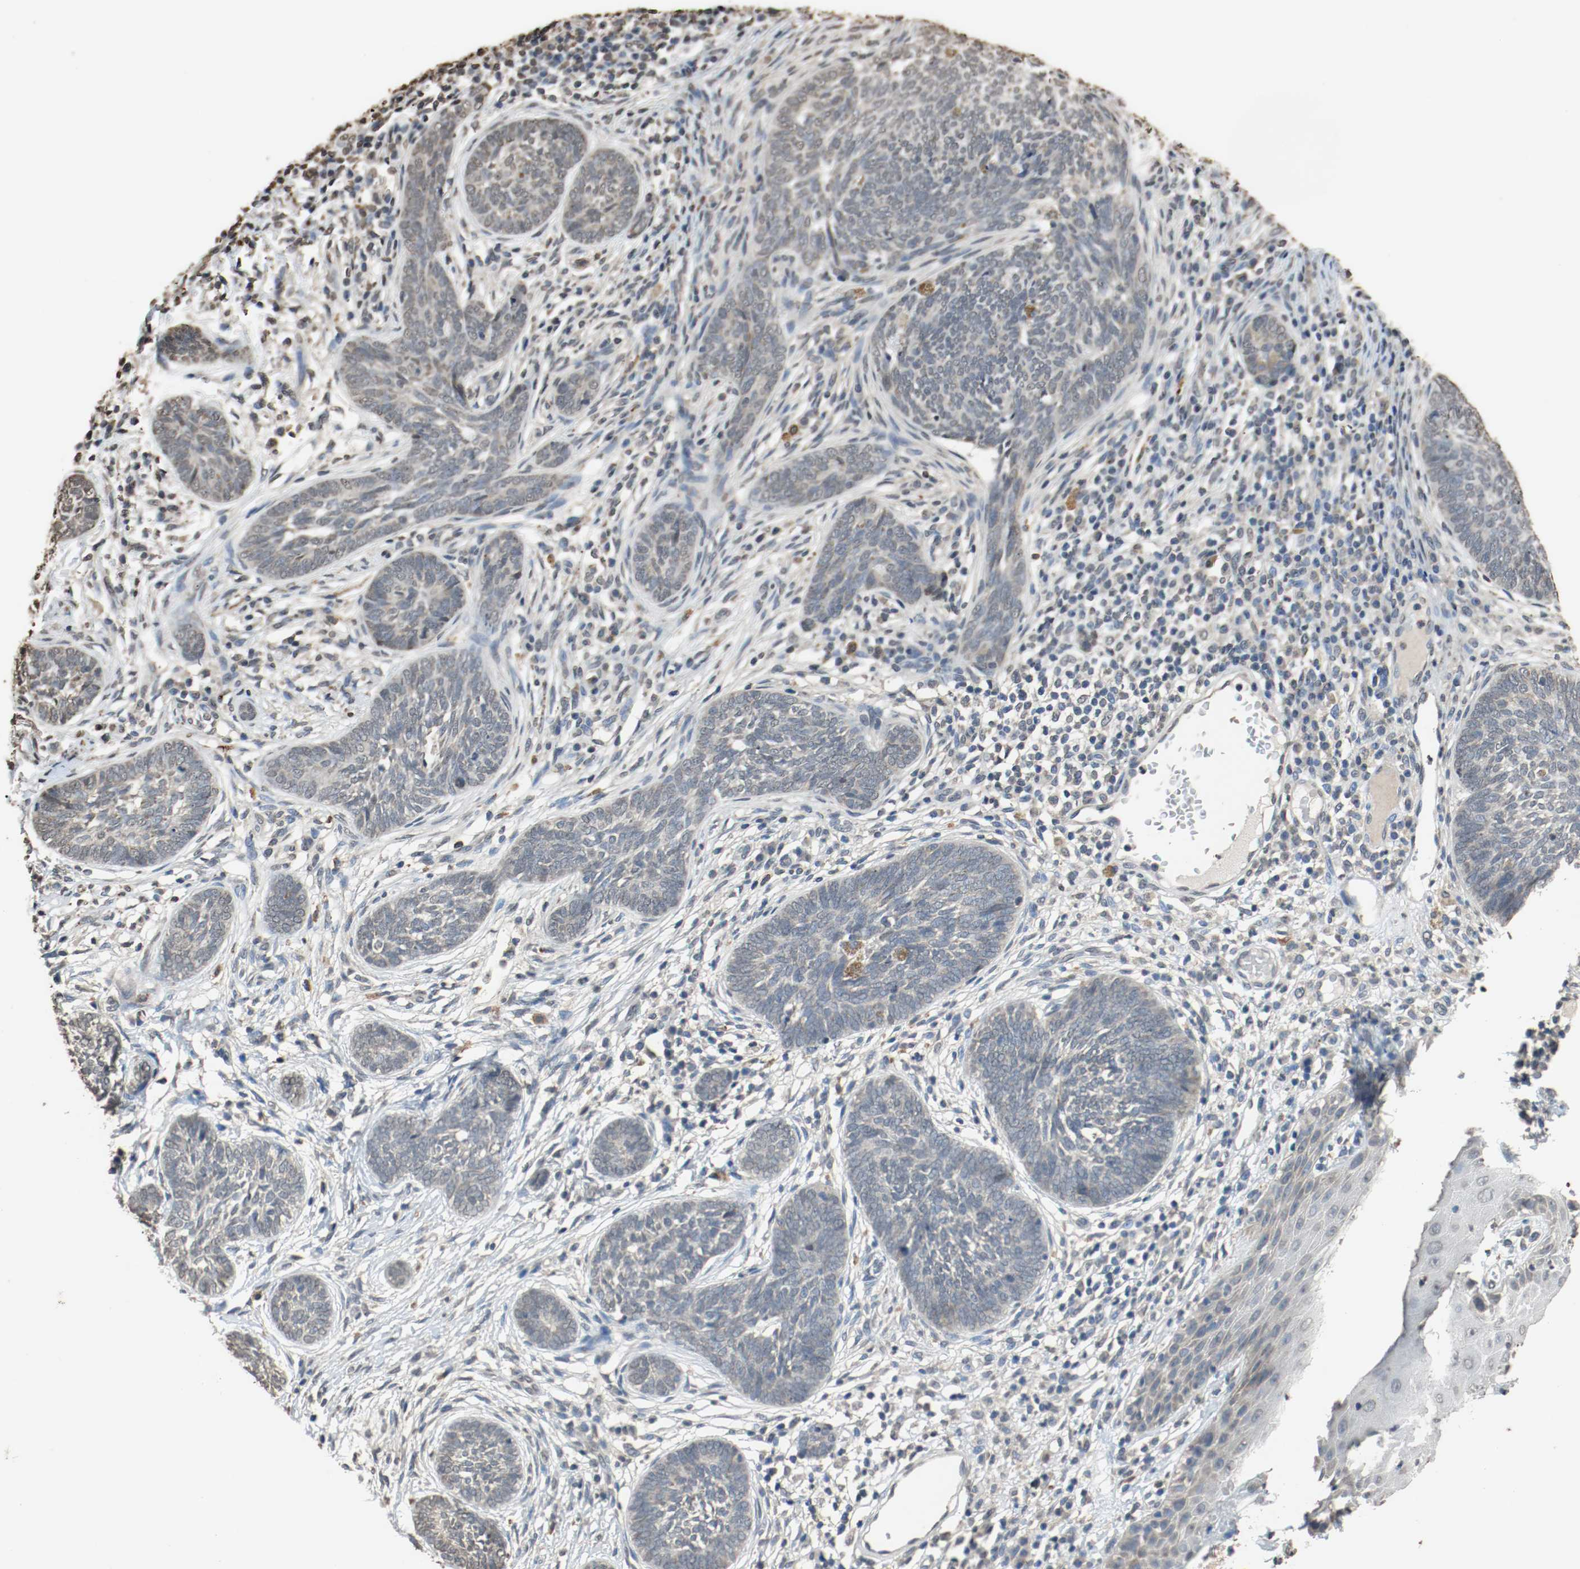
{"staining": {"intensity": "negative", "quantity": "none", "location": "none"}, "tissue": "skin cancer", "cell_type": "Tumor cells", "image_type": "cancer", "snomed": [{"axis": "morphology", "description": "Normal tissue, NOS"}, {"axis": "morphology", "description": "Basal cell carcinoma"}, {"axis": "topography", "description": "Skin"}], "caption": "This is a photomicrograph of immunohistochemistry staining of skin cancer (basal cell carcinoma), which shows no expression in tumor cells. (DAB (3,3'-diaminobenzidine) immunohistochemistry (IHC) with hematoxylin counter stain).", "gene": "RTN4", "patient": {"sex": "male", "age": 87}}